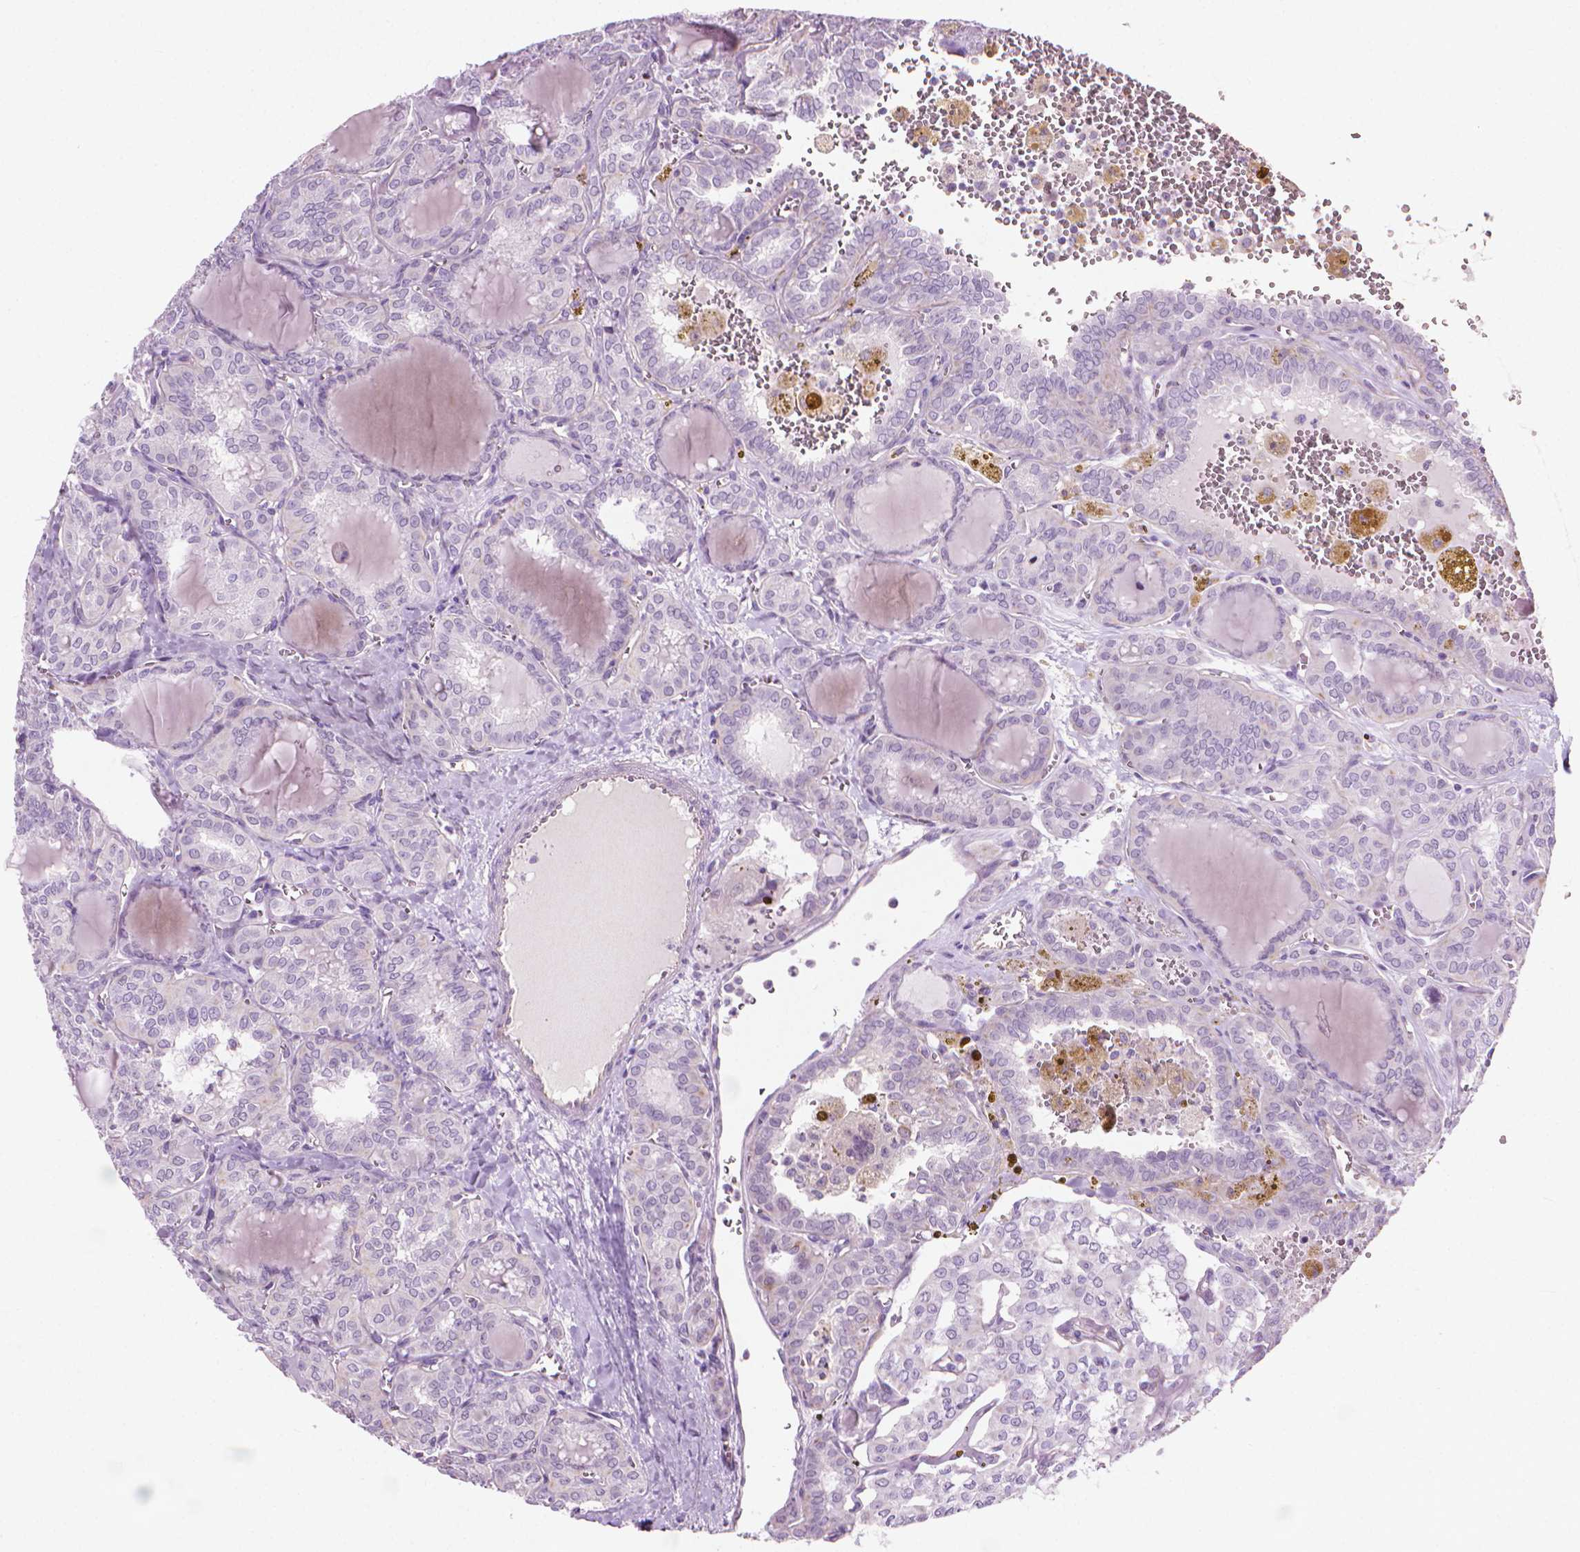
{"staining": {"intensity": "negative", "quantity": "none", "location": "none"}, "tissue": "thyroid cancer", "cell_type": "Tumor cells", "image_type": "cancer", "snomed": [{"axis": "morphology", "description": "Papillary adenocarcinoma, NOS"}, {"axis": "topography", "description": "Thyroid gland"}], "caption": "Immunohistochemistry (IHC) micrograph of thyroid cancer (papillary adenocarcinoma) stained for a protein (brown), which exhibits no staining in tumor cells.", "gene": "KRT73", "patient": {"sex": "female", "age": 41}}